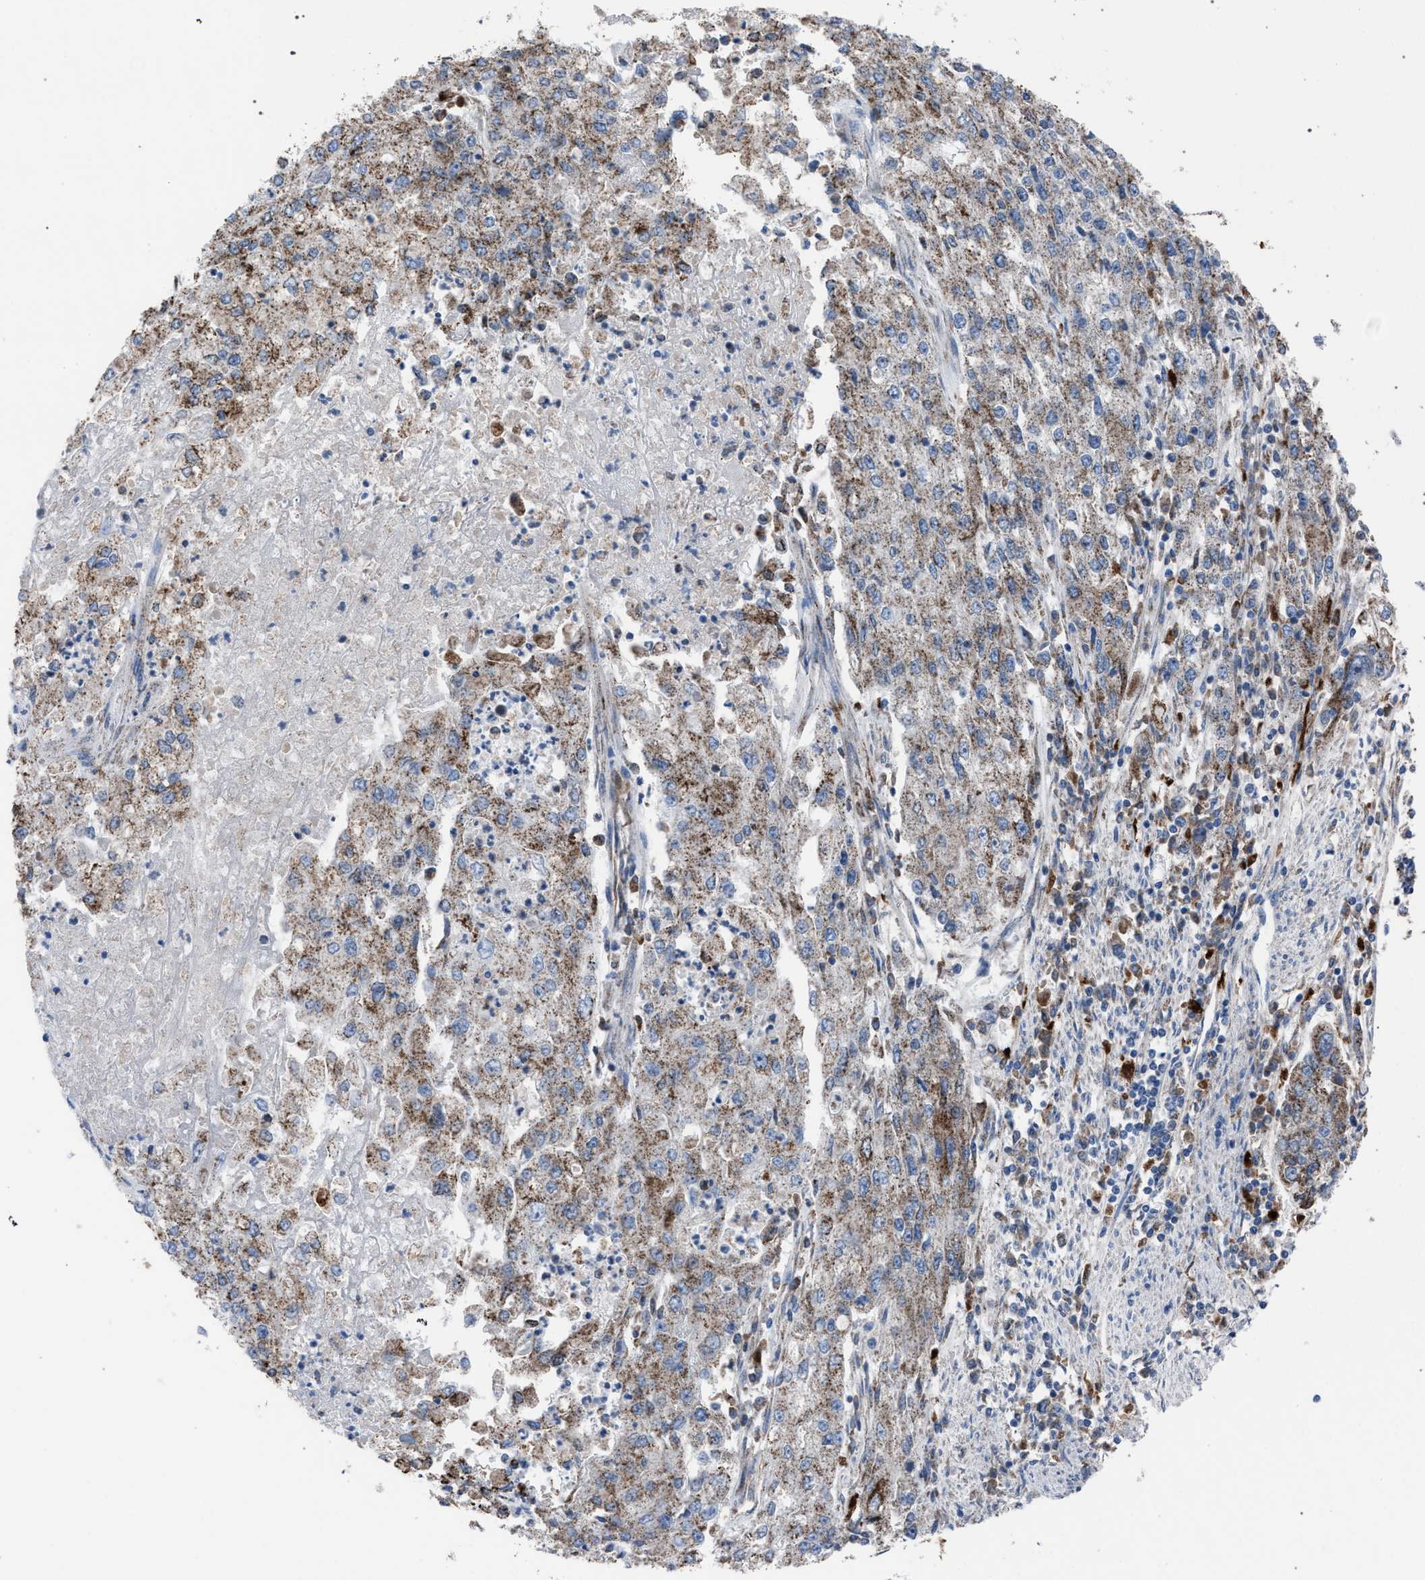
{"staining": {"intensity": "weak", "quantity": ">75%", "location": "cytoplasmic/membranous"}, "tissue": "endometrial cancer", "cell_type": "Tumor cells", "image_type": "cancer", "snomed": [{"axis": "morphology", "description": "Adenocarcinoma, NOS"}, {"axis": "topography", "description": "Endometrium"}], "caption": "Endometrial cancer (adenocarcinoma) tissue reveals weak cytoplasmic/membranous positivity in approximately >75% of tumor cells, visualized by immunohistochemistry. (DAB (3,3'-diaminobenzidine) IHC, brown staining for protein, blue staining for nuclei).", "gene": "HSD17B4", "patient": {"sex": "female", "age": 49}}